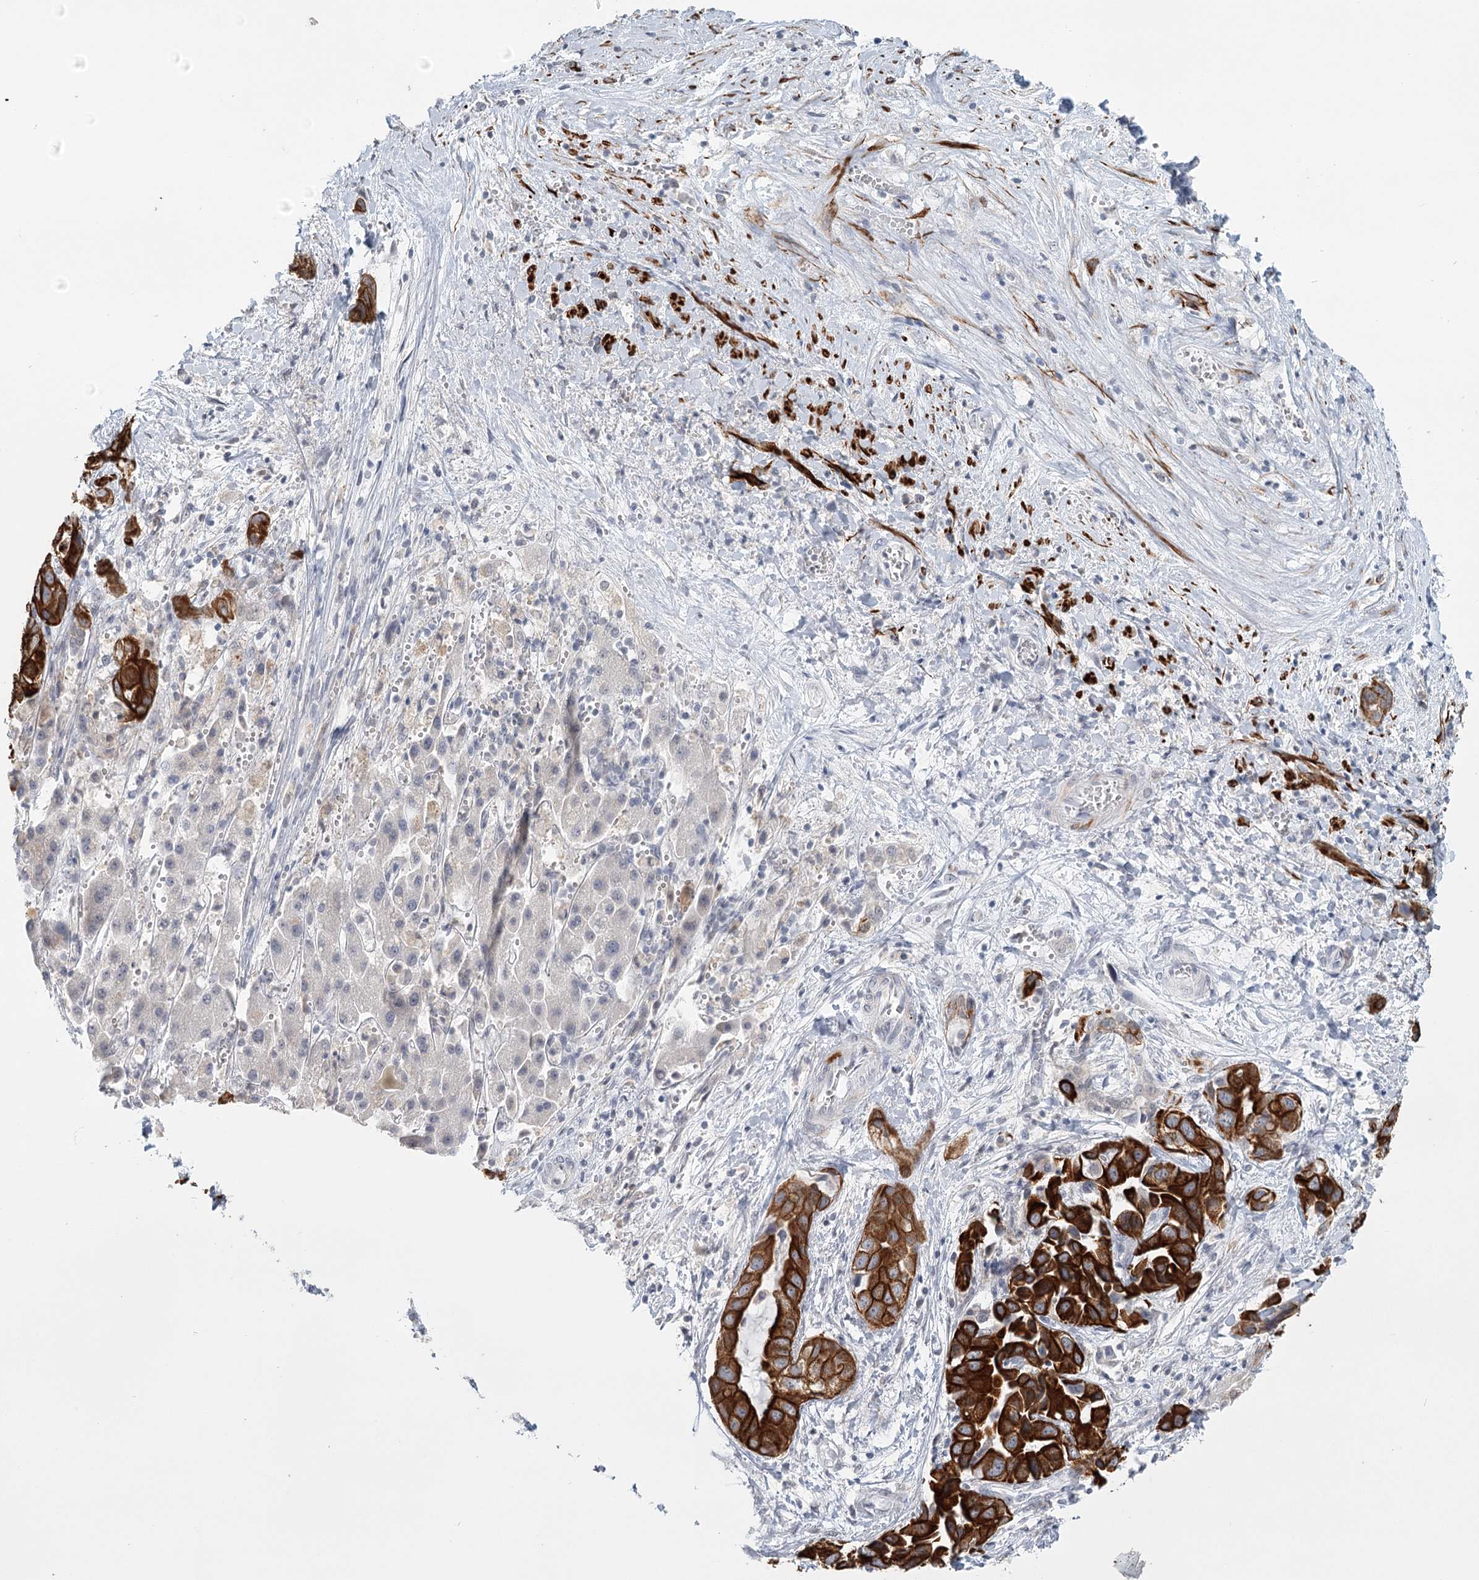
{"staining": {"intensity": "strong", "quantity": ">75%", "location": "cytoplasmic/membranous"}, "tissue": "liver cancer", "cell_type": "Tumor cells", "image_type": "cancer", "snomed": [{"axis": "morphology", "description": "Cholangiocarcinoma"}, {"axis": "topography", "description": "Liver"}], "caption": "Immunohistochemistry (IHC) image of neoplastic tissue: human liver cancer (cholangiocarcinoma) stained using IHC reveals high levels of strong protein expression localized specifically in the cytoplasmic/membranous of tumor cells, appearing as a cytoplasmic/membranous brown color.", "gene": "TMEM70", "patient": {"sex": "female", "age": 52}}